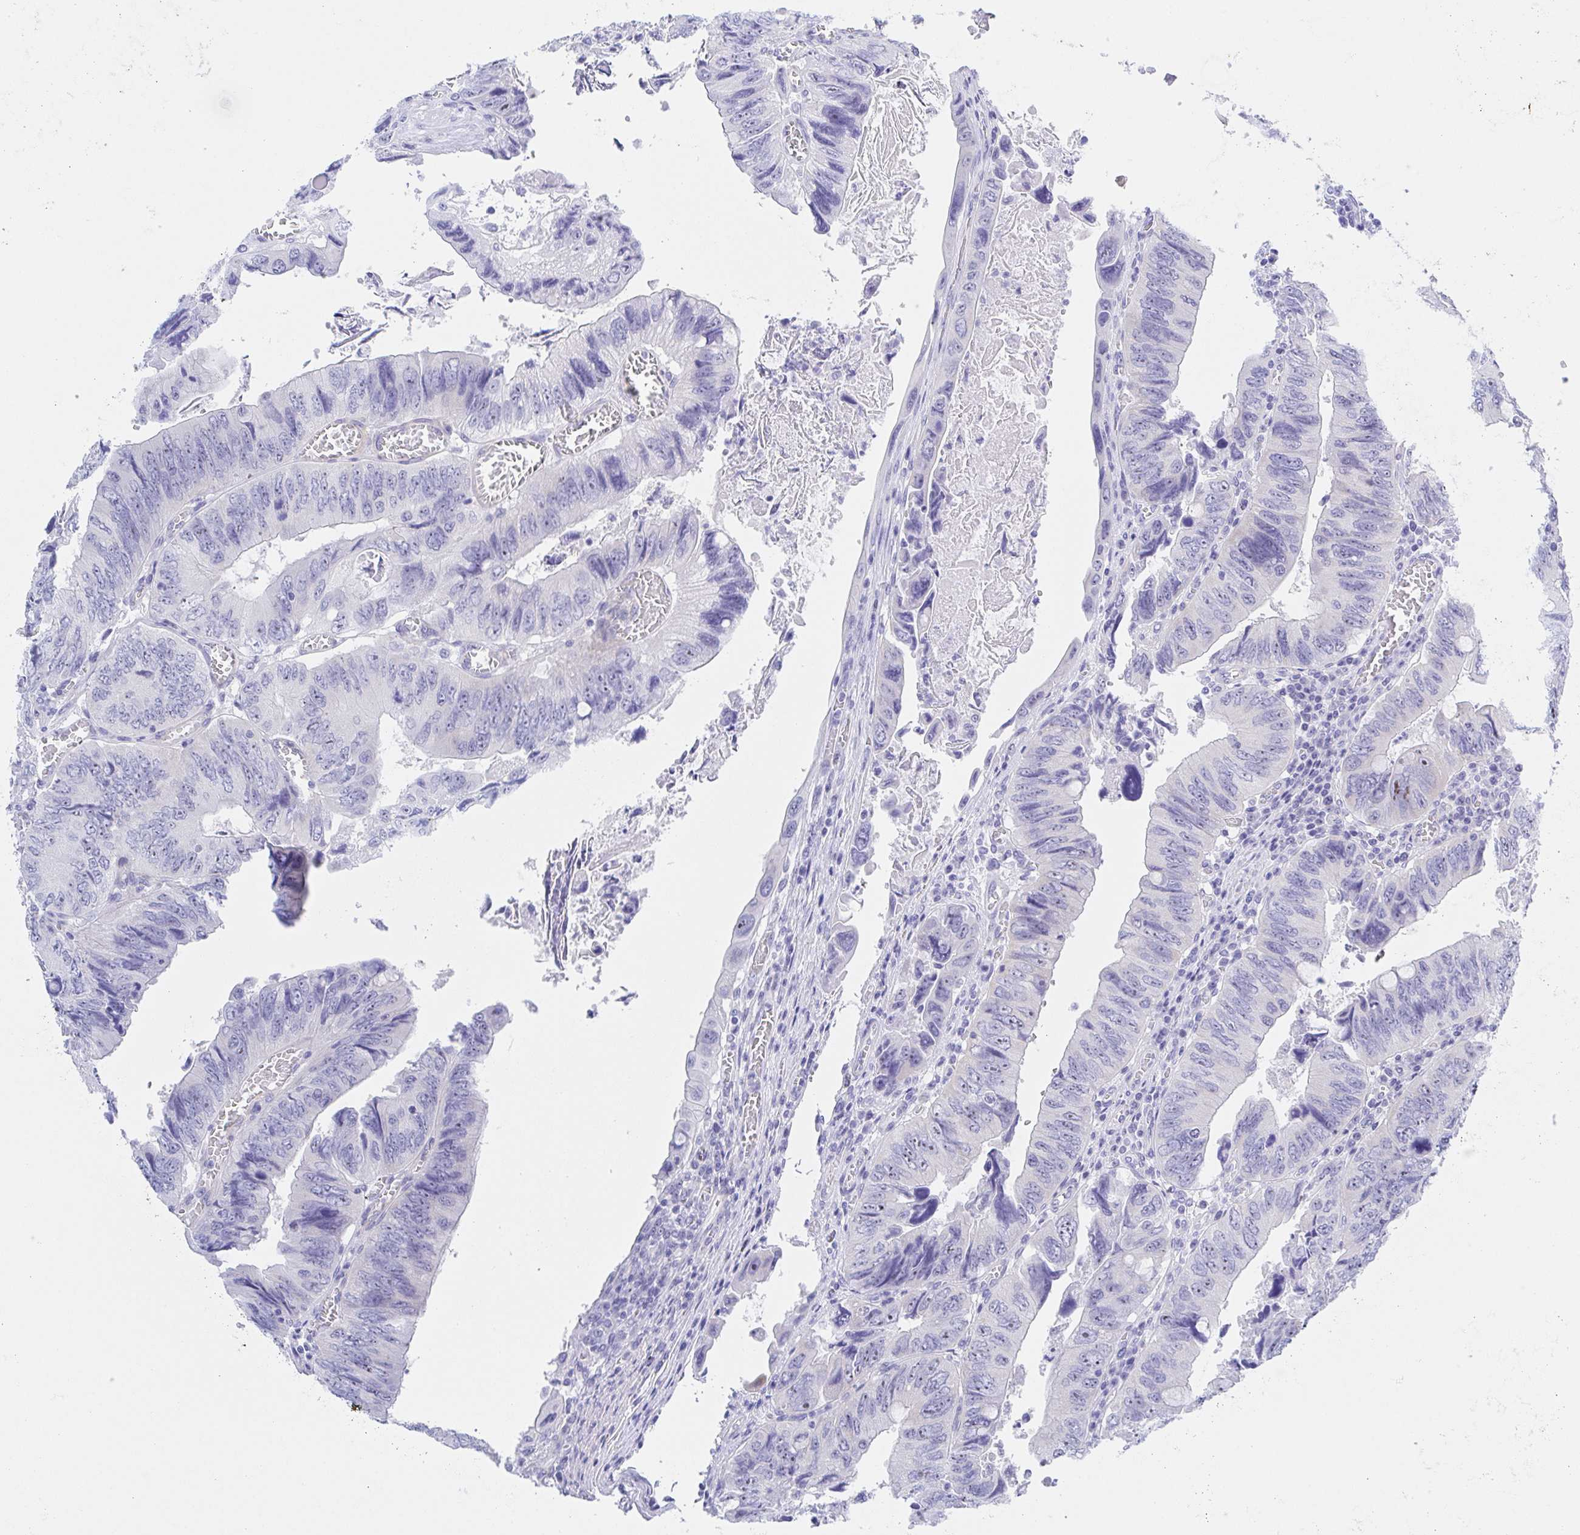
{"staining": {"intensity": "negative", "quantity": "none", "location": "none"}, "tissue": "colorectal cancer", "cell_type": "Tumor cells", "image_type": "cancer", "snomed": [{"axis": "morphology", "description": "Adenocarcinoma, NOS"}, {"axis": "topography", "description": "Colon"}], "caption": "Image shows no protein positivity in tumor cells of colorectal cancer (adenocarcinoma) tissue. (DAB (3,3'-diaminobenzidine) immunohistochemistry (IHC) visualized using brightfield microscopy, high magnification).", "gene": "MUCL3", "patient": {"sex": "female", "age": 84}}